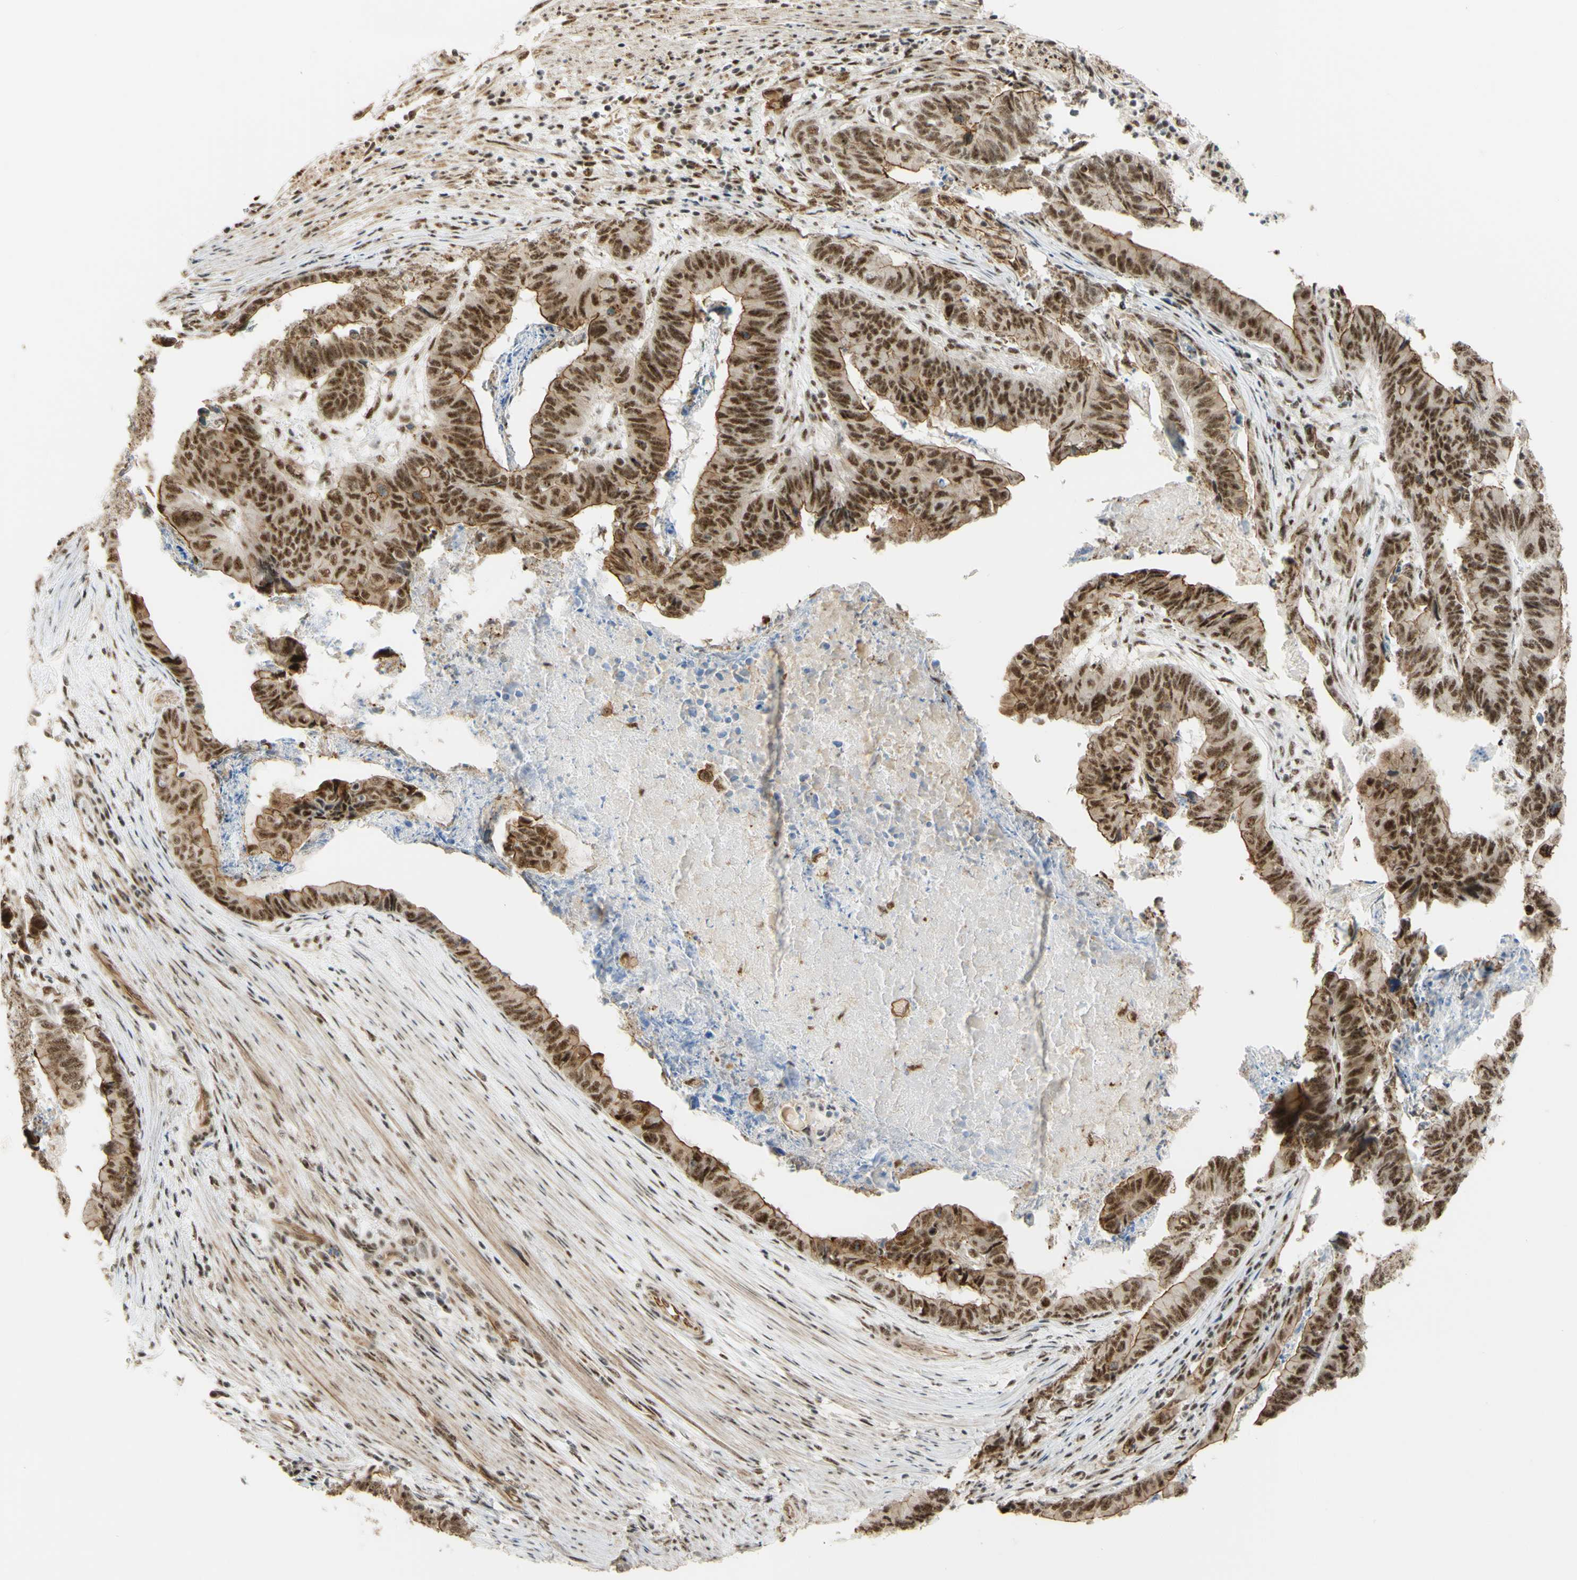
{"staining": {"intensity": "moderate", "quantity": ">75%", "location": "cytoplasmic/membranous,nuclear"}, "tissue": "stomach cancer", "cell_type": "Tumor cells", "image_type": "cancer", "snomed": [{"axis": "morphology", "description": "Adenocarcinoma, NOS"}, {"axis": "topography", "description": "Stomach, lower"}], "caption": "Stomach cancer (adenocarcinoma) stained with IHC reveals moderate cytoplasmic/membranous and nuclear positivity in about >75% of tumor cells.", "gene": "SAP18", "patient": {"sex": "male", "age": 77}}